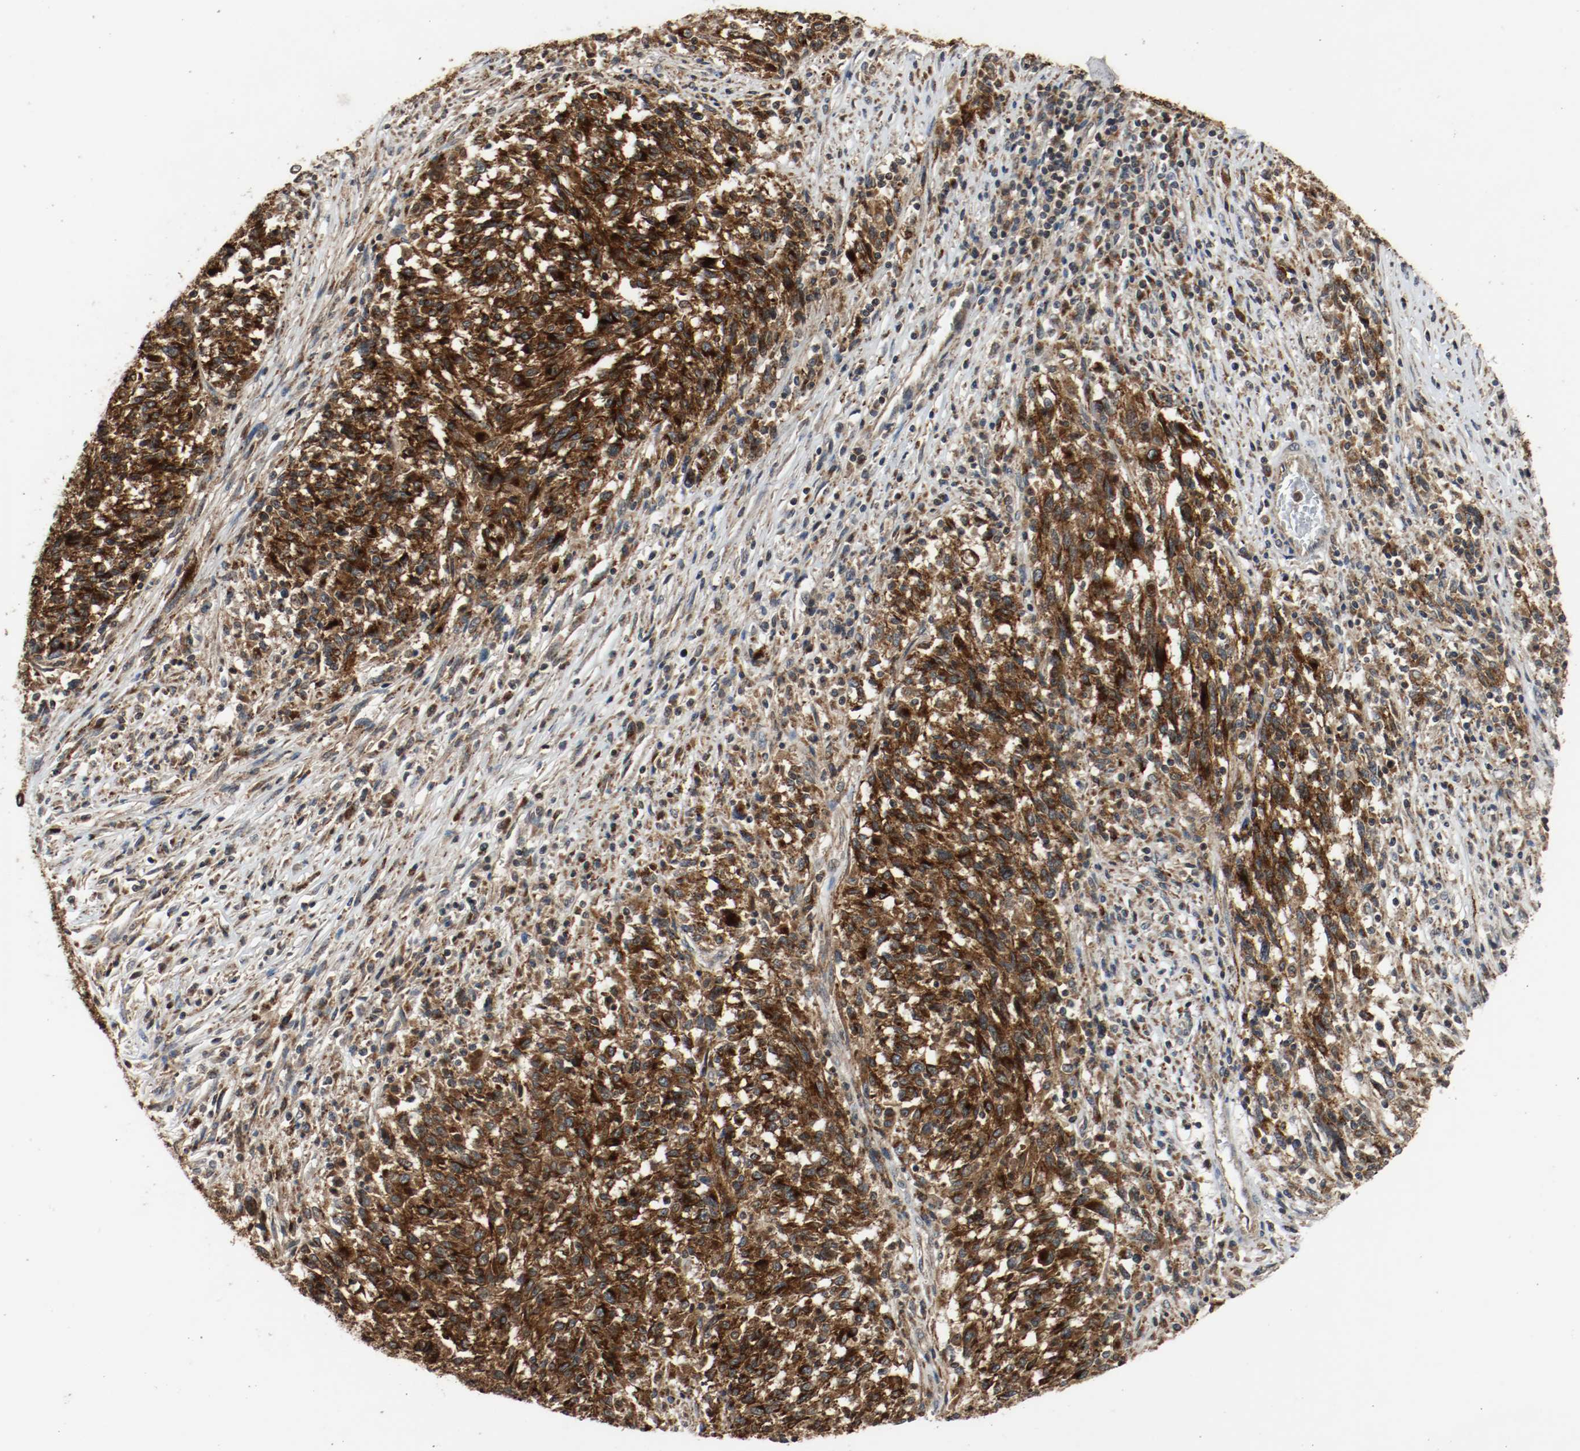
{"staining": {"intensity": "strong", "quantity": ">75%", "location": "cytoplasmic/membranous"}, "tissue": "melanoma", "cell_type": "Tumor cells", "image_type": "cancer", "snomed": [{"axis": "morphology", "description": "Malignant melanoma, Metastatic site"}, {"axis": "topography", "description": "Lymph node"}], "caption": "A brown stain labels strong cytoplasmic/membranous expression of a protein in malignant melanoma (metastatic site) tumor cells.", "gene": "LAMP2", "patient": {"sex": "male", "age": 61}}